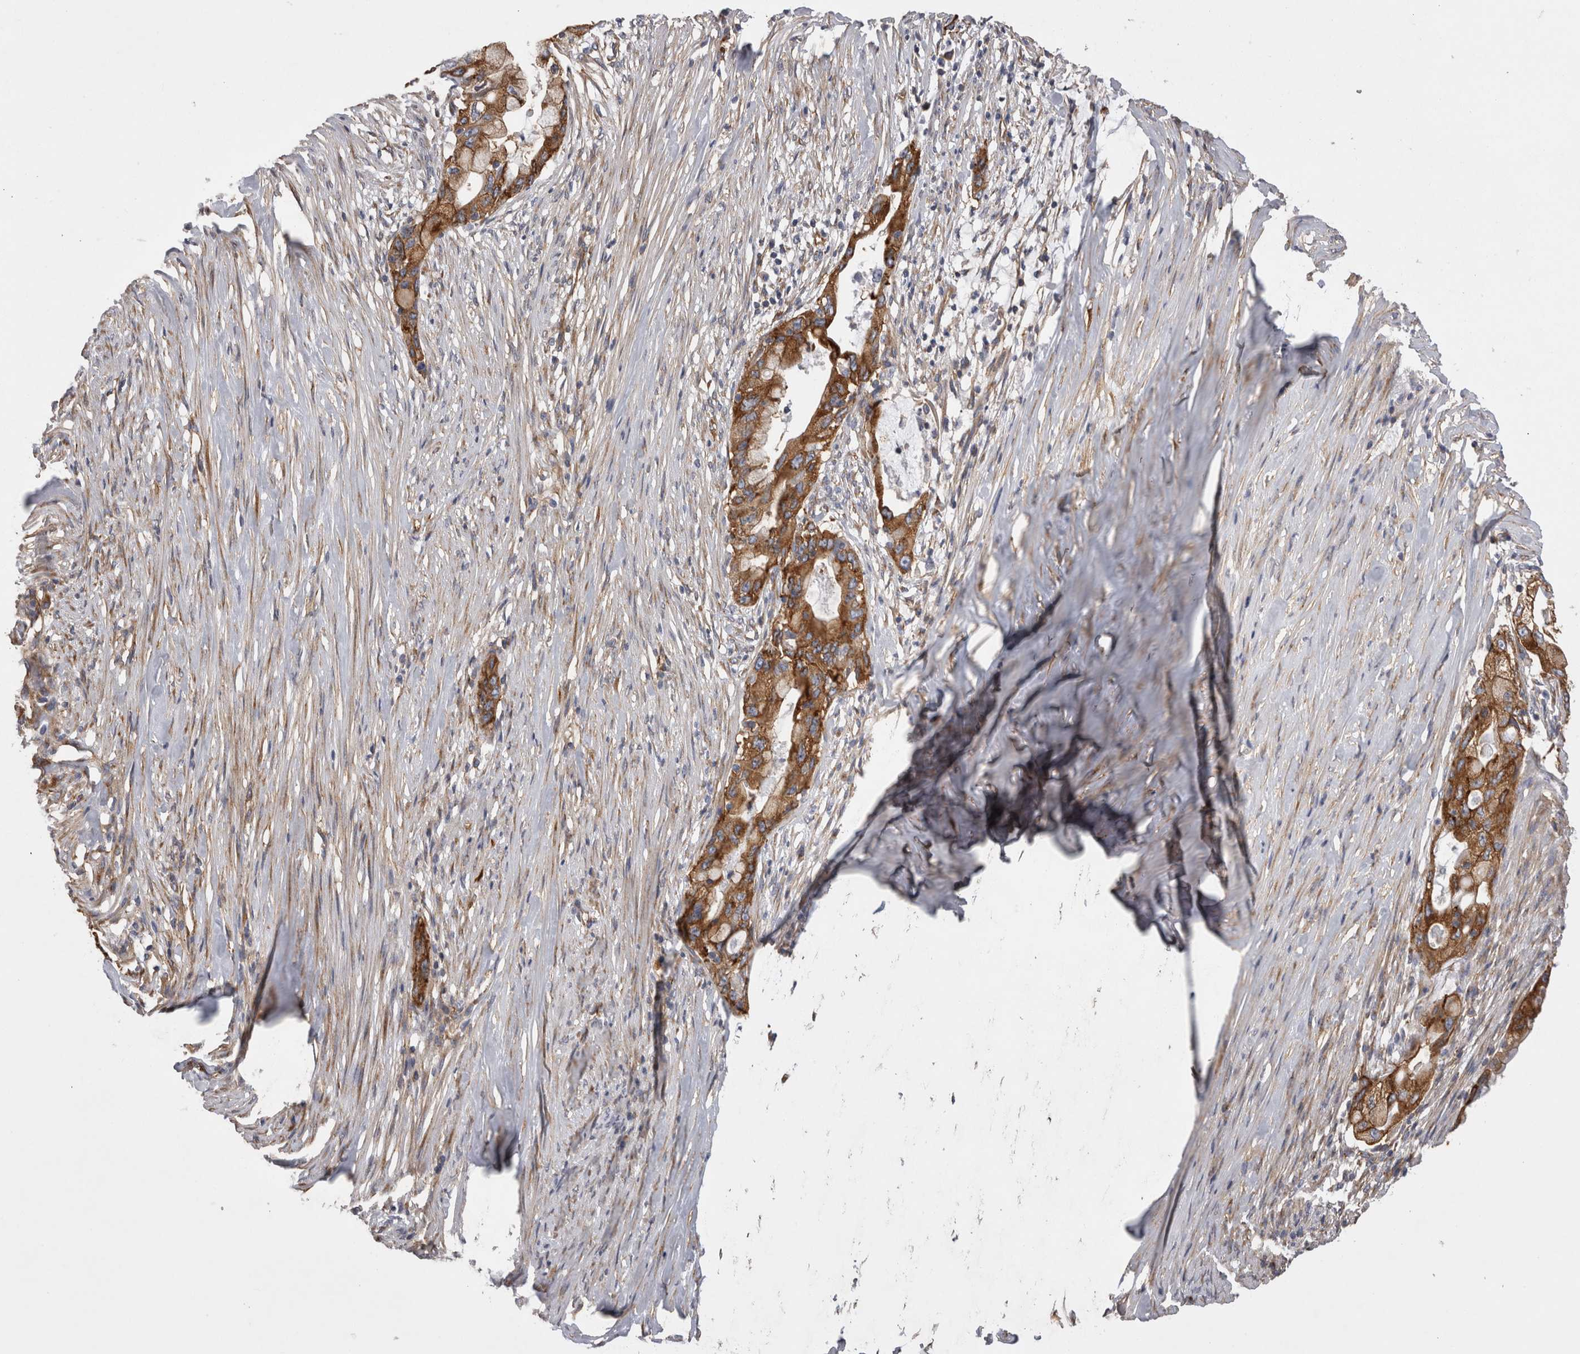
{"staining": {"intensity": "strong", "quantity": ">75%", "location": "cytoplasmic/membranous"}, "tissue": "pancreatic cancer", "cell_type": "Tumor cells", "image_type": "cancer", "snomed": [{"axis": "morphology", "description": "Adenocarcinoma, NOS"}, {"axis": "topography", "description": "Pancreas"}], "caption": "A high-resolution histopathology image shows immunohistochemistry staining of adenocarcinoma (pancreatic), which displays strong cytoplasmic/membranous positivity in about >75% of tumor cells. Nuclei are stained in blue.", "gene": "ATXN3", "patient": {"sex": "male", "age": 53}}